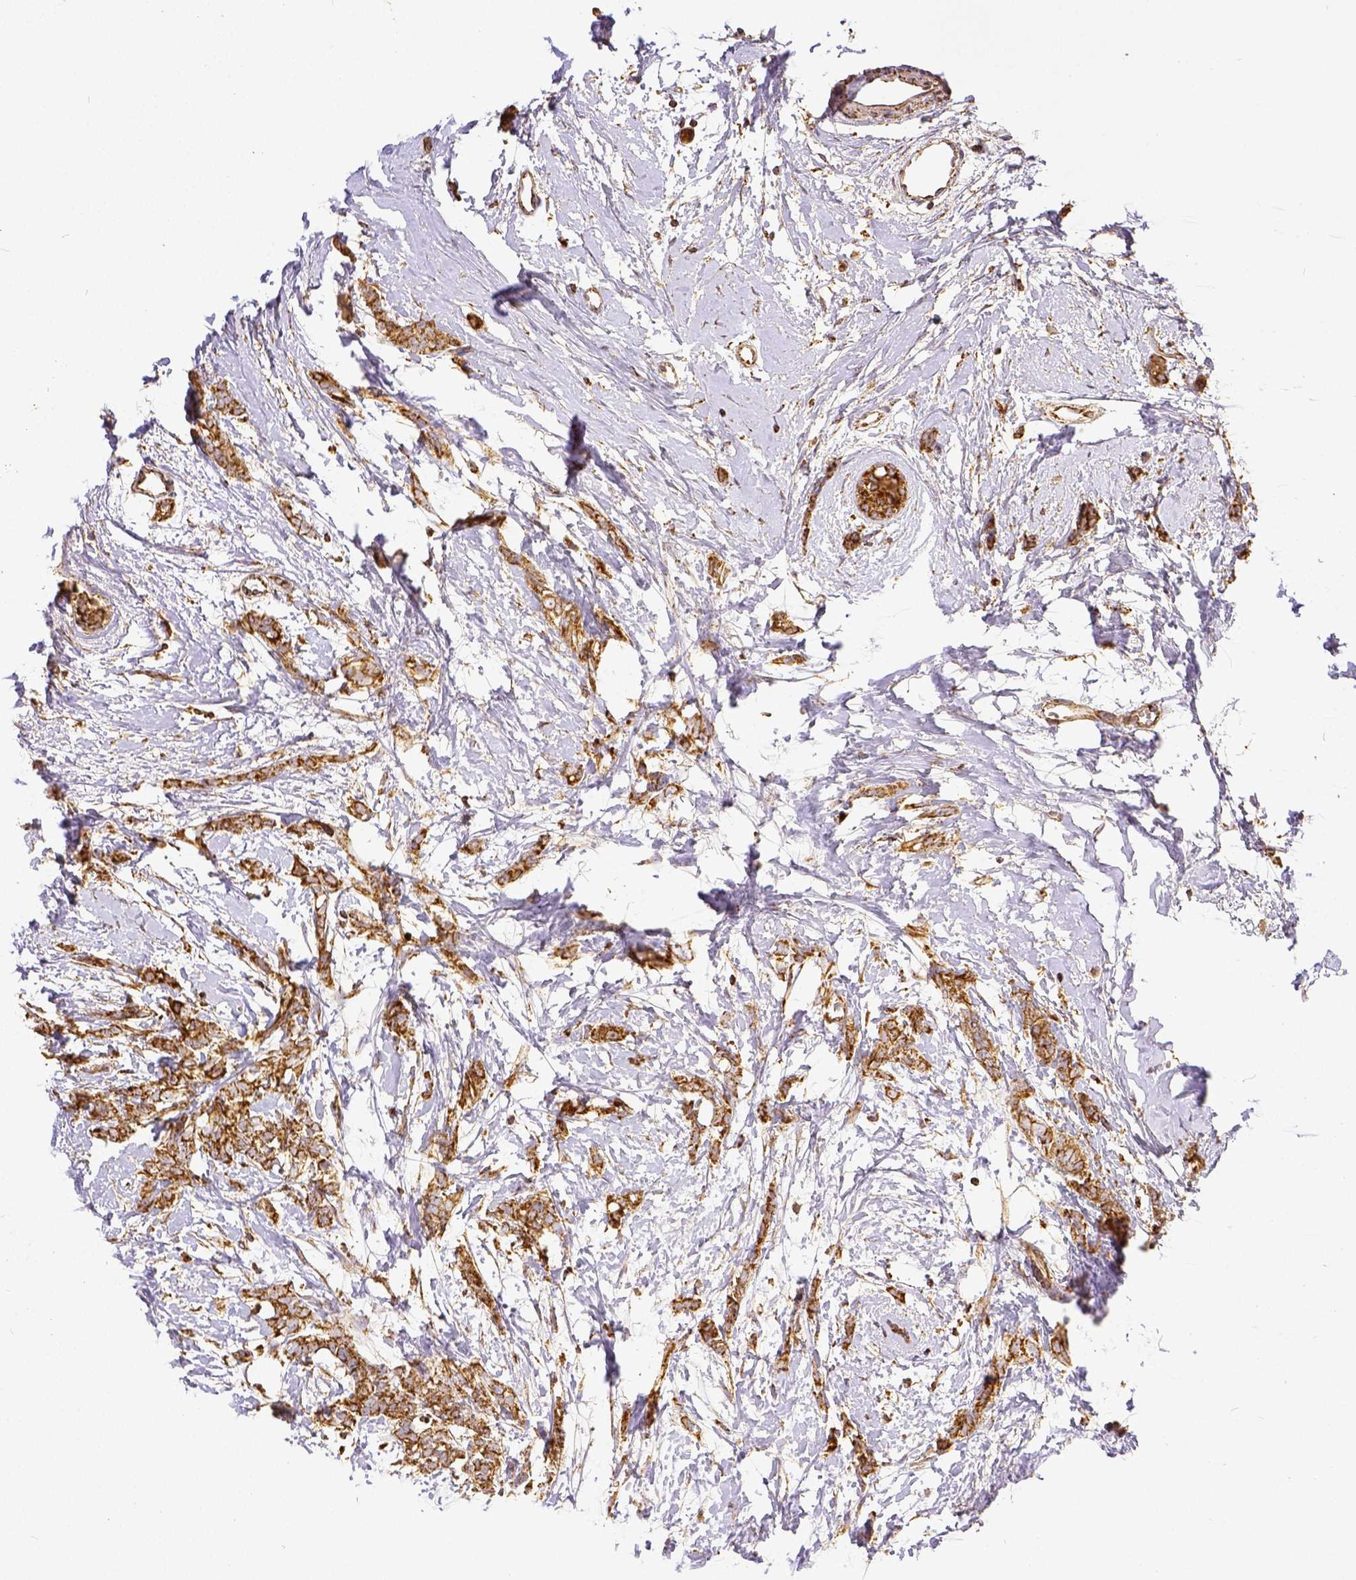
{"staining": {"intensity": "moderate", "quantity": ">75%", "location": "cytoplasmic/membranous"}, "tissue": "breast cancer", "cell_type": "Tumor cells", "image_type": "cancer", "snomed": [{"axis": "morphology", "description": "Duct carcinoma"}, {"axis": "topography", "description": "Breast"}], "caption": "Immunohistochemistry (IHC) image of neoplastic tissue: human breast cancer (intraductal carcinoma) stained using immunohistochemistry shows medium levels of moderate protein expression localized specifically in the cytoplasmic/membranous of tumor cells, appearing as a cytoplasmic/membranous brown color.", "gene": "SDHB", "patient": {"sex": "female", "age": 40}}